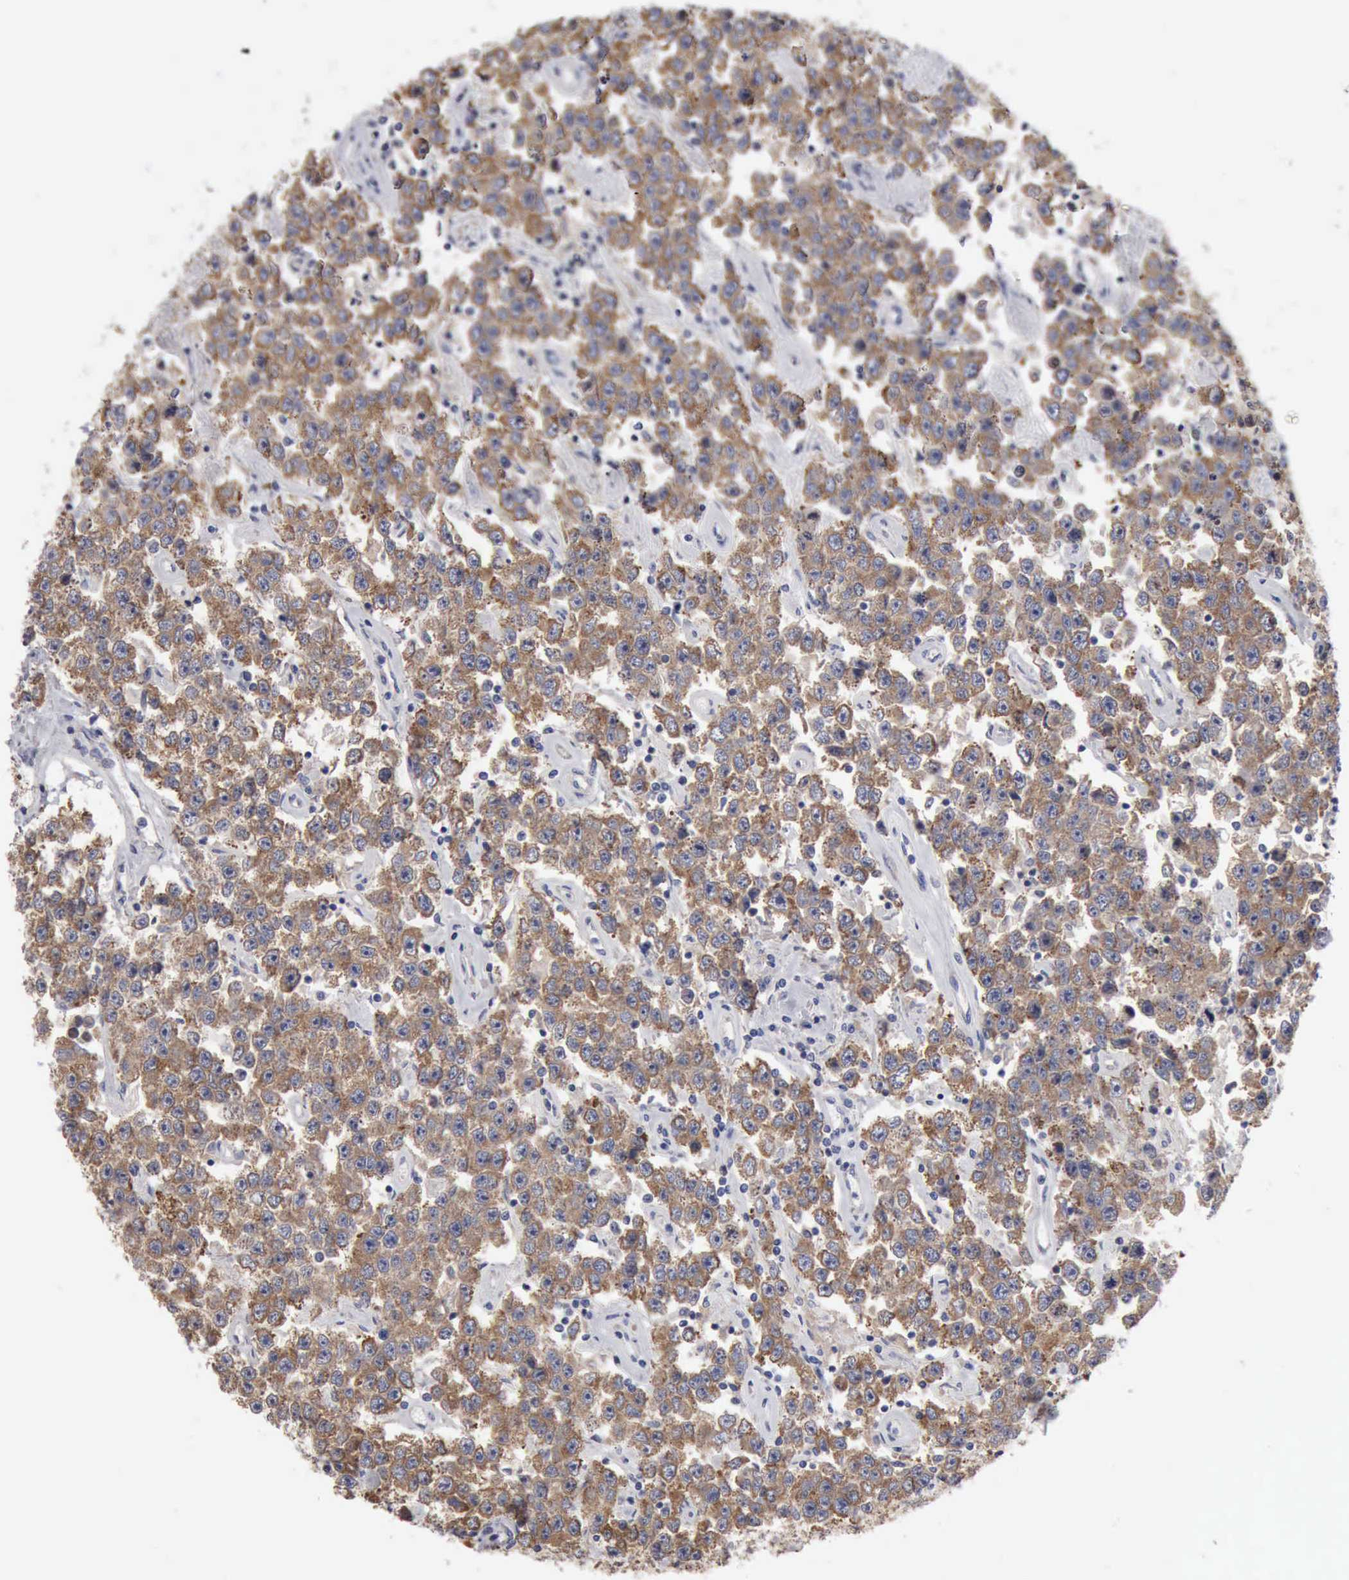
{"staining": {"intensity": "moderate", "quantity": ">75%", "location": "cytoplasmic/membranous"}, "tissue": "testis cancer", "cell_type": "Tumor cells", "image_type": "cancer", "snomed": [{"axis": "morphology", "description": "Seminoma, NOS"}, {"axis": "topography", "description": "Testis"}], "caption": "High-power microscopy captured an immunohistochemistry (IHC) micrograph of testis seminoma, revealing moderate cytoplasmic/membranous expression in about >75% of tumor cells.", "gene": "TXLNG", "patient": {"sex": "male", "age": 52}}